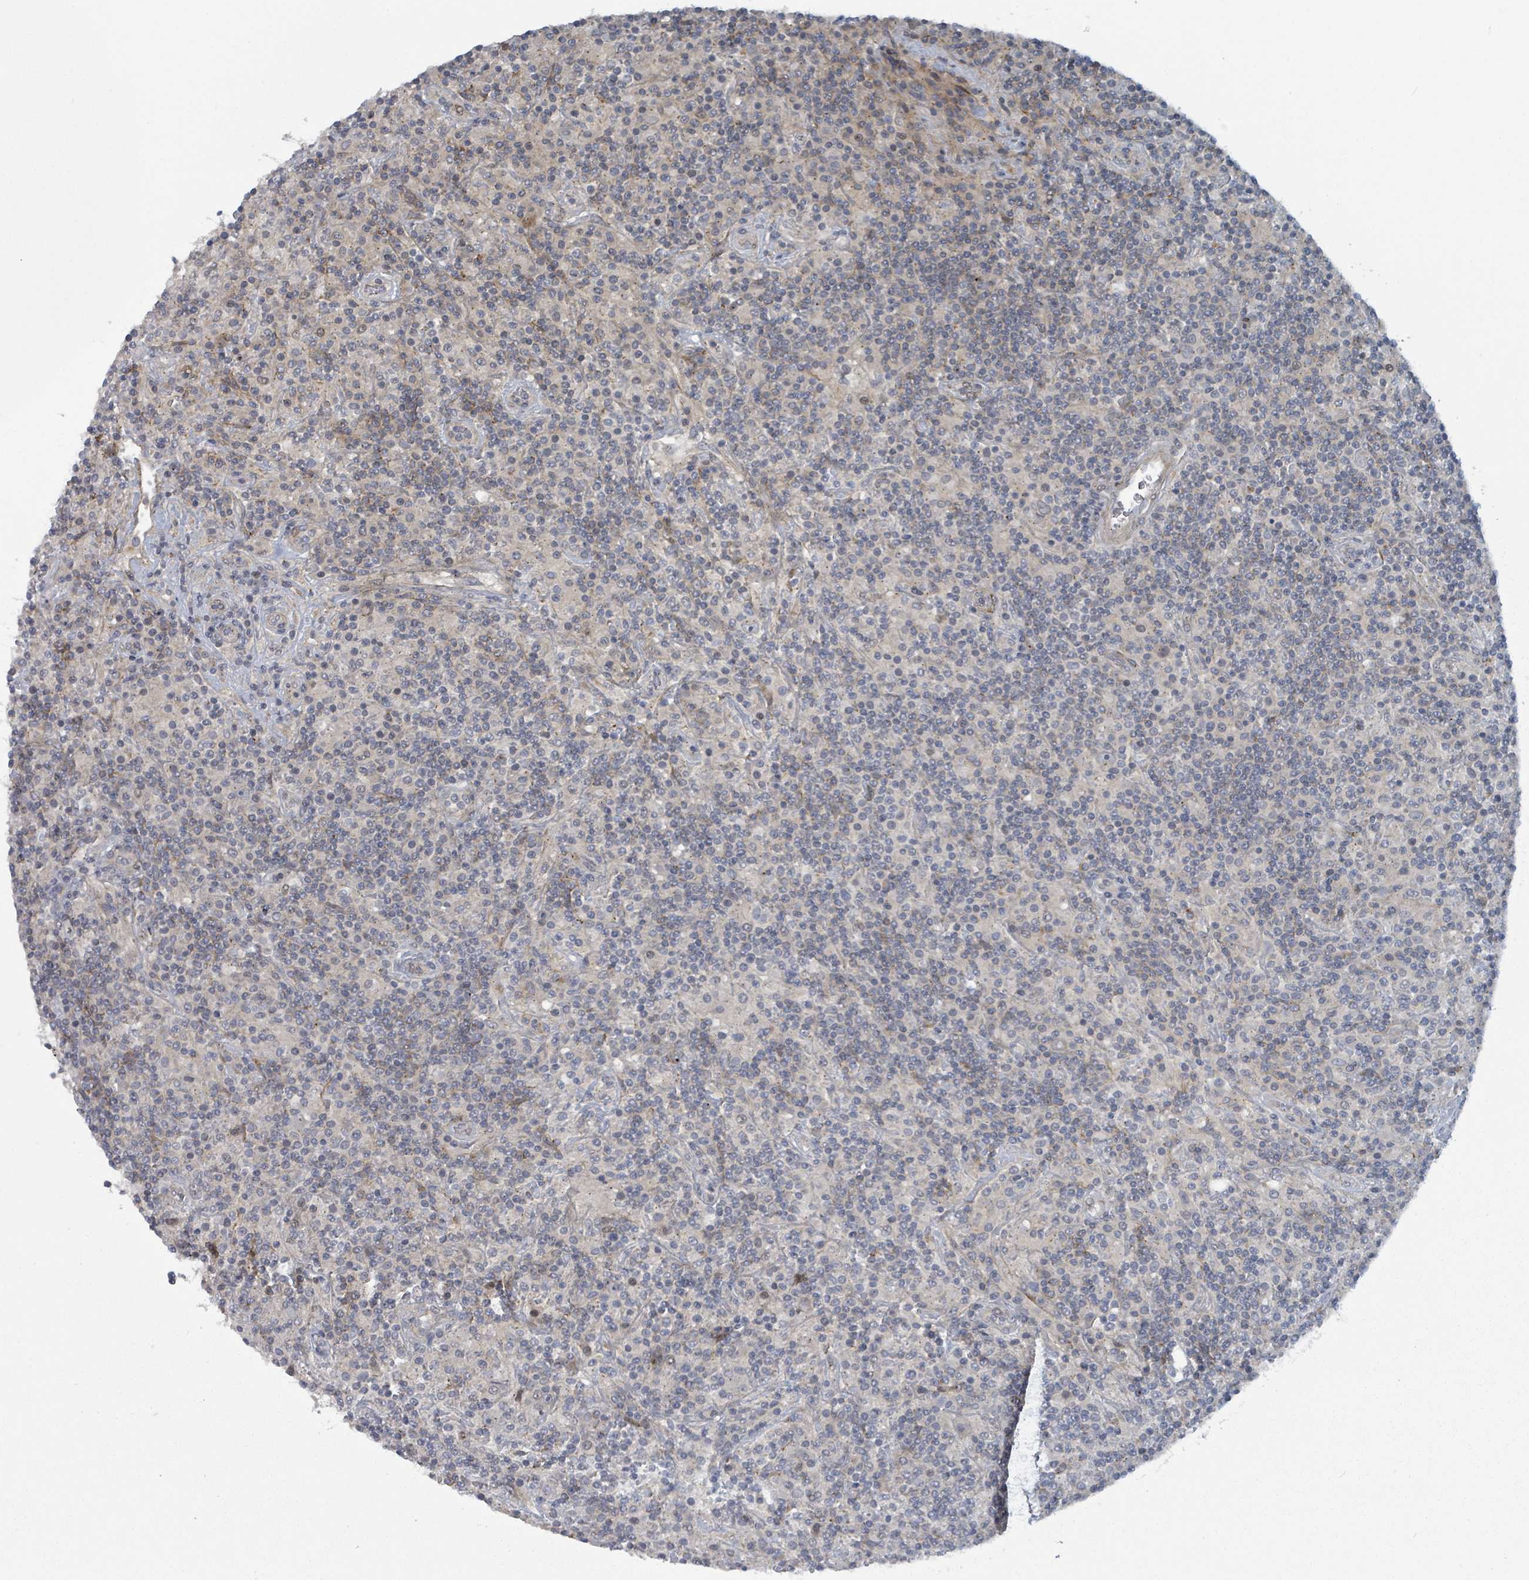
{"staining": {"intensity": "weak", "quantity": "<25%", "location": "nuclear"}, "tissue": "lymphoma", "cell_type": "Tumor cells", "image_type": "cancer", "snomed": [{"axis": "morphology", "description": "Hodgkin's disease, NOS"}, {"axis": "topography", "description": "Lymph node"}], "caption": "Lymphoma stained for a protein using IHC displays no staining tumor cells.", "gene": "COL5A3", "patient": {"sex": "male", "age": 70}}